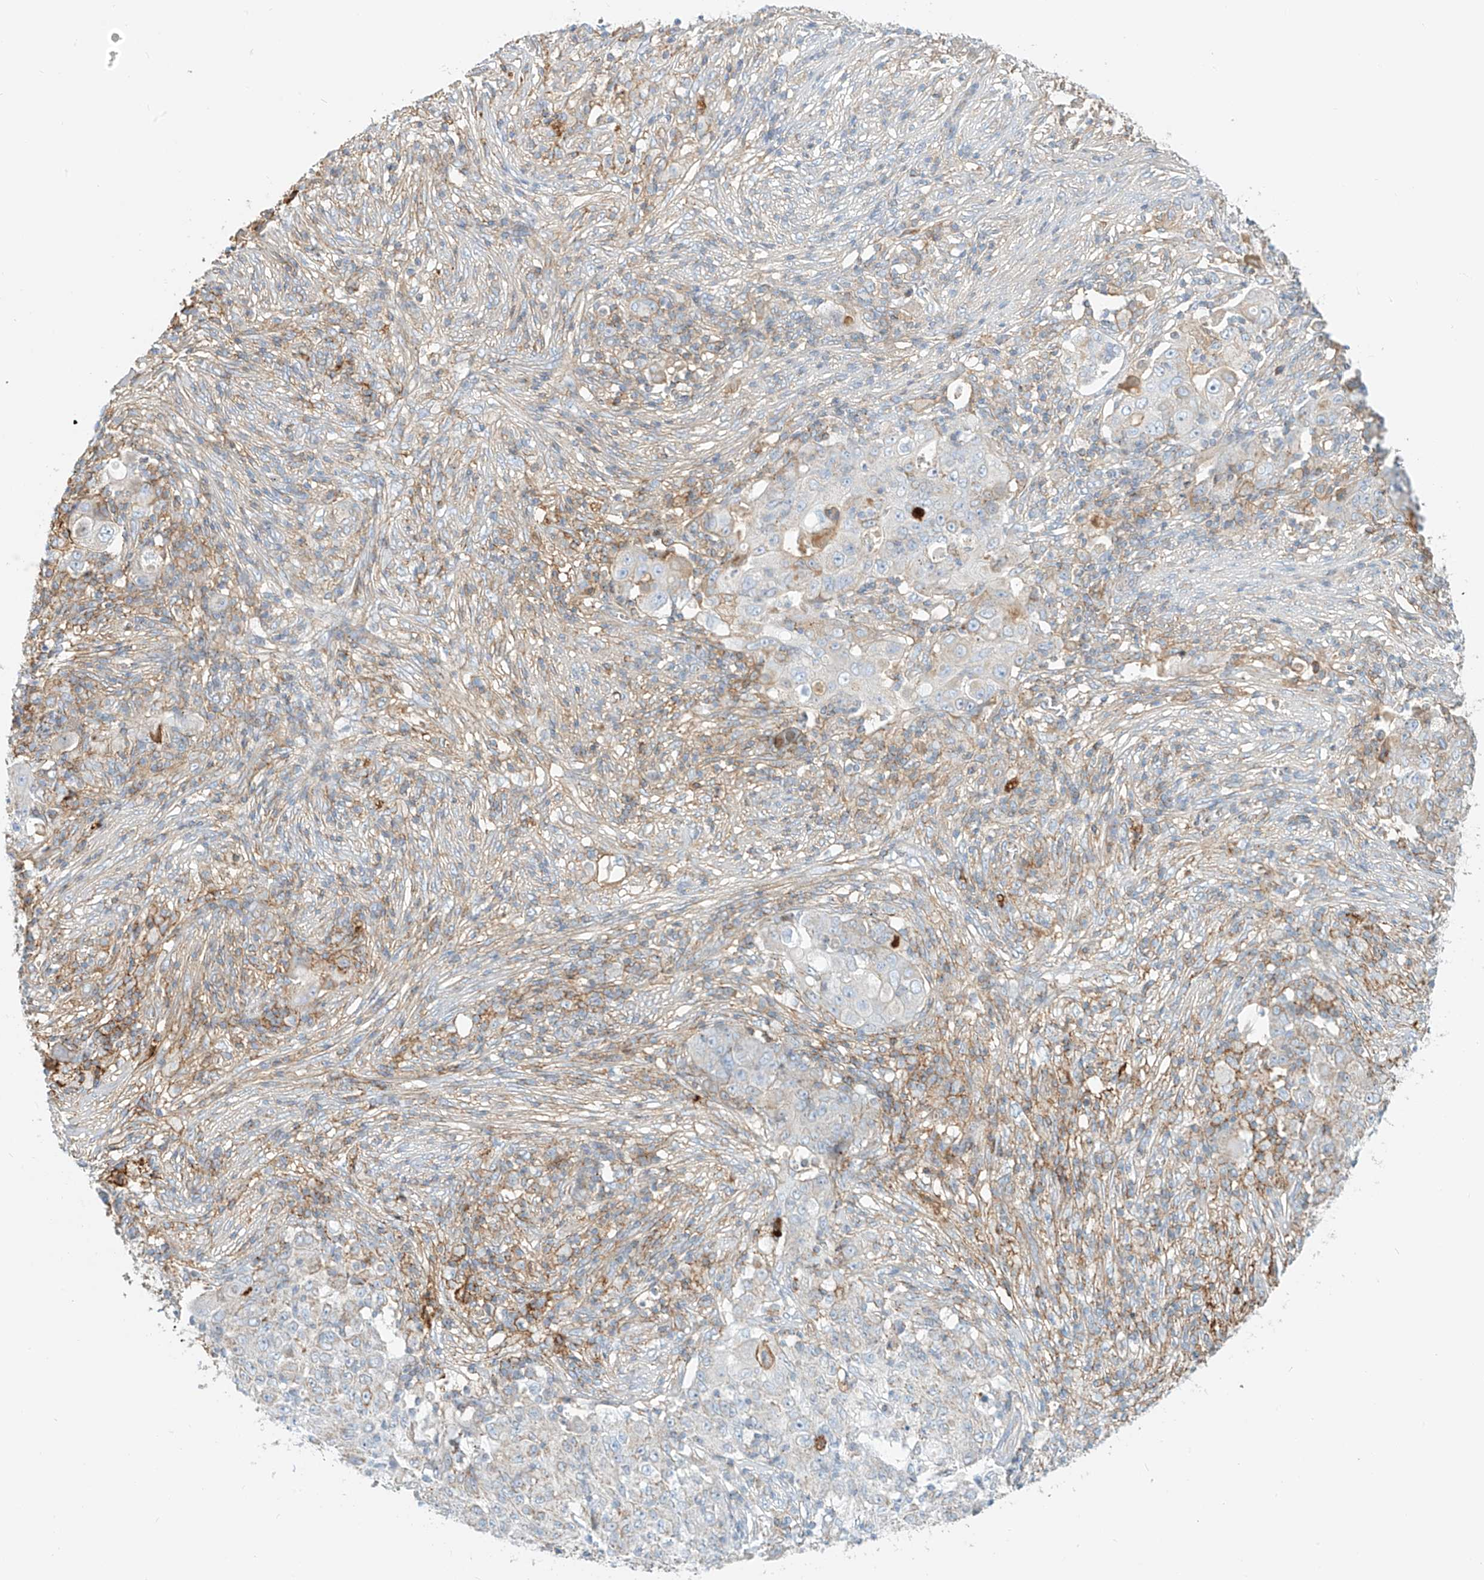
{"staining": {"intensity": "negative", "quantity": "none", "location": "none"}, "tissue": "ovarian cancer", "cell_type": "Tumor cells", "image_type": "cancer", "snomed": [{"axis": "morphology", "description": "Carcinoma, endometroid"}, {"axis": "topography", "description": "Ovary"}], "caption": "Human endometroid carcinoma (ovarian) stained for a protein using immunohistochemistry (IHC) reveals no positivity in tumor cells.", "gene": "OCSTAMP", "patient": {"sex": "female", "age": 42}}